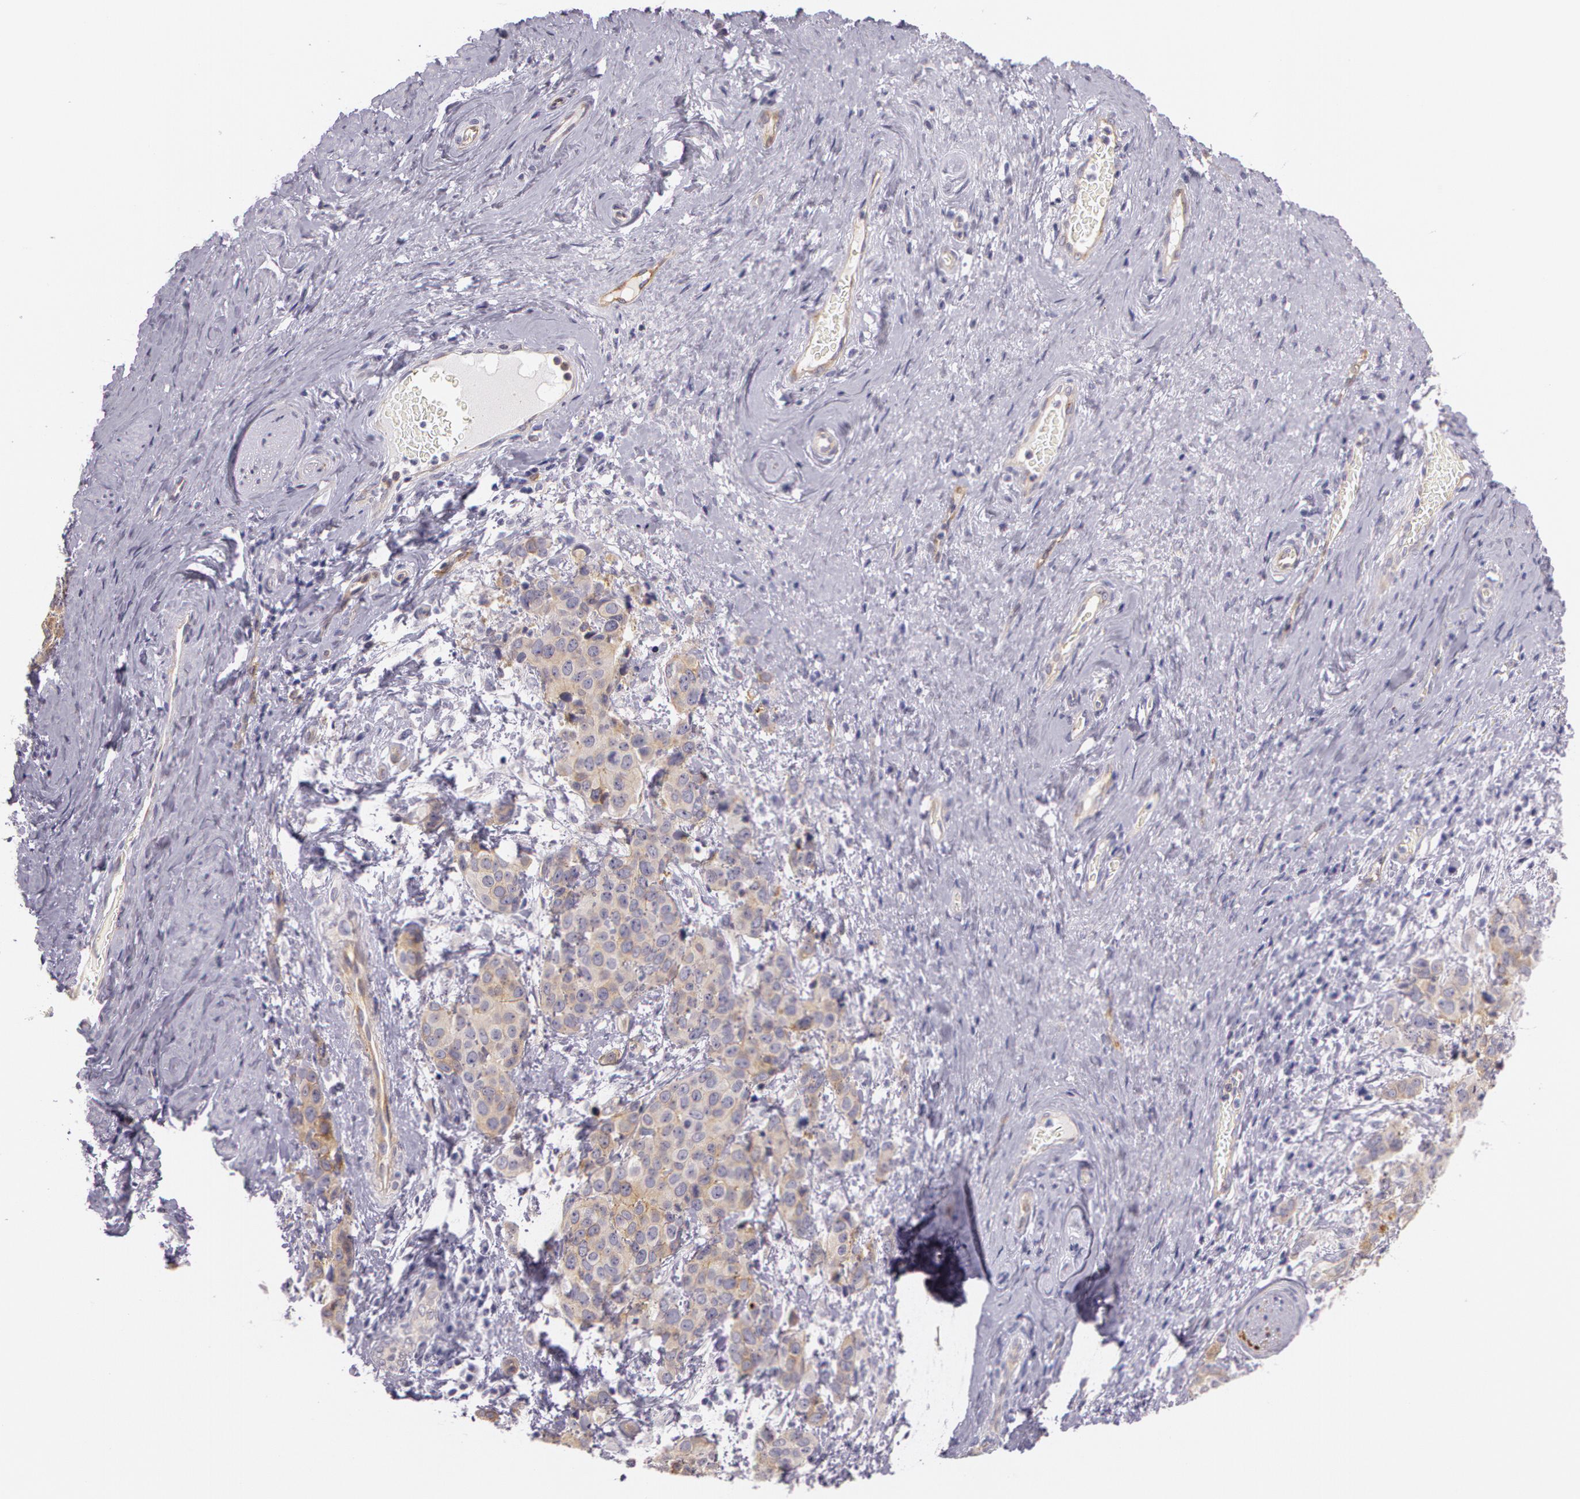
{"staining": {"intensity": "weak", "quantity": "25%-75%", "location": "cytoplasmic/membranous"}, "tissue": "cervical cancer", "cell_type": "Tumor cells", "image_type": "cancer", "snomed": [{"axis": "morphology", "description": "Squamous cell carcinoma, NOS"}, {"axis": "topography", "description": "Cervix"}], "caption": "Brown immunohistochemical staining in cervical squamous cell carcinoma displays weak cytoplasmic/membranous positivity in about 25%-75% of tumor cells.", "gene": "APP", "patient": {"sex": "female", "age": 54}}